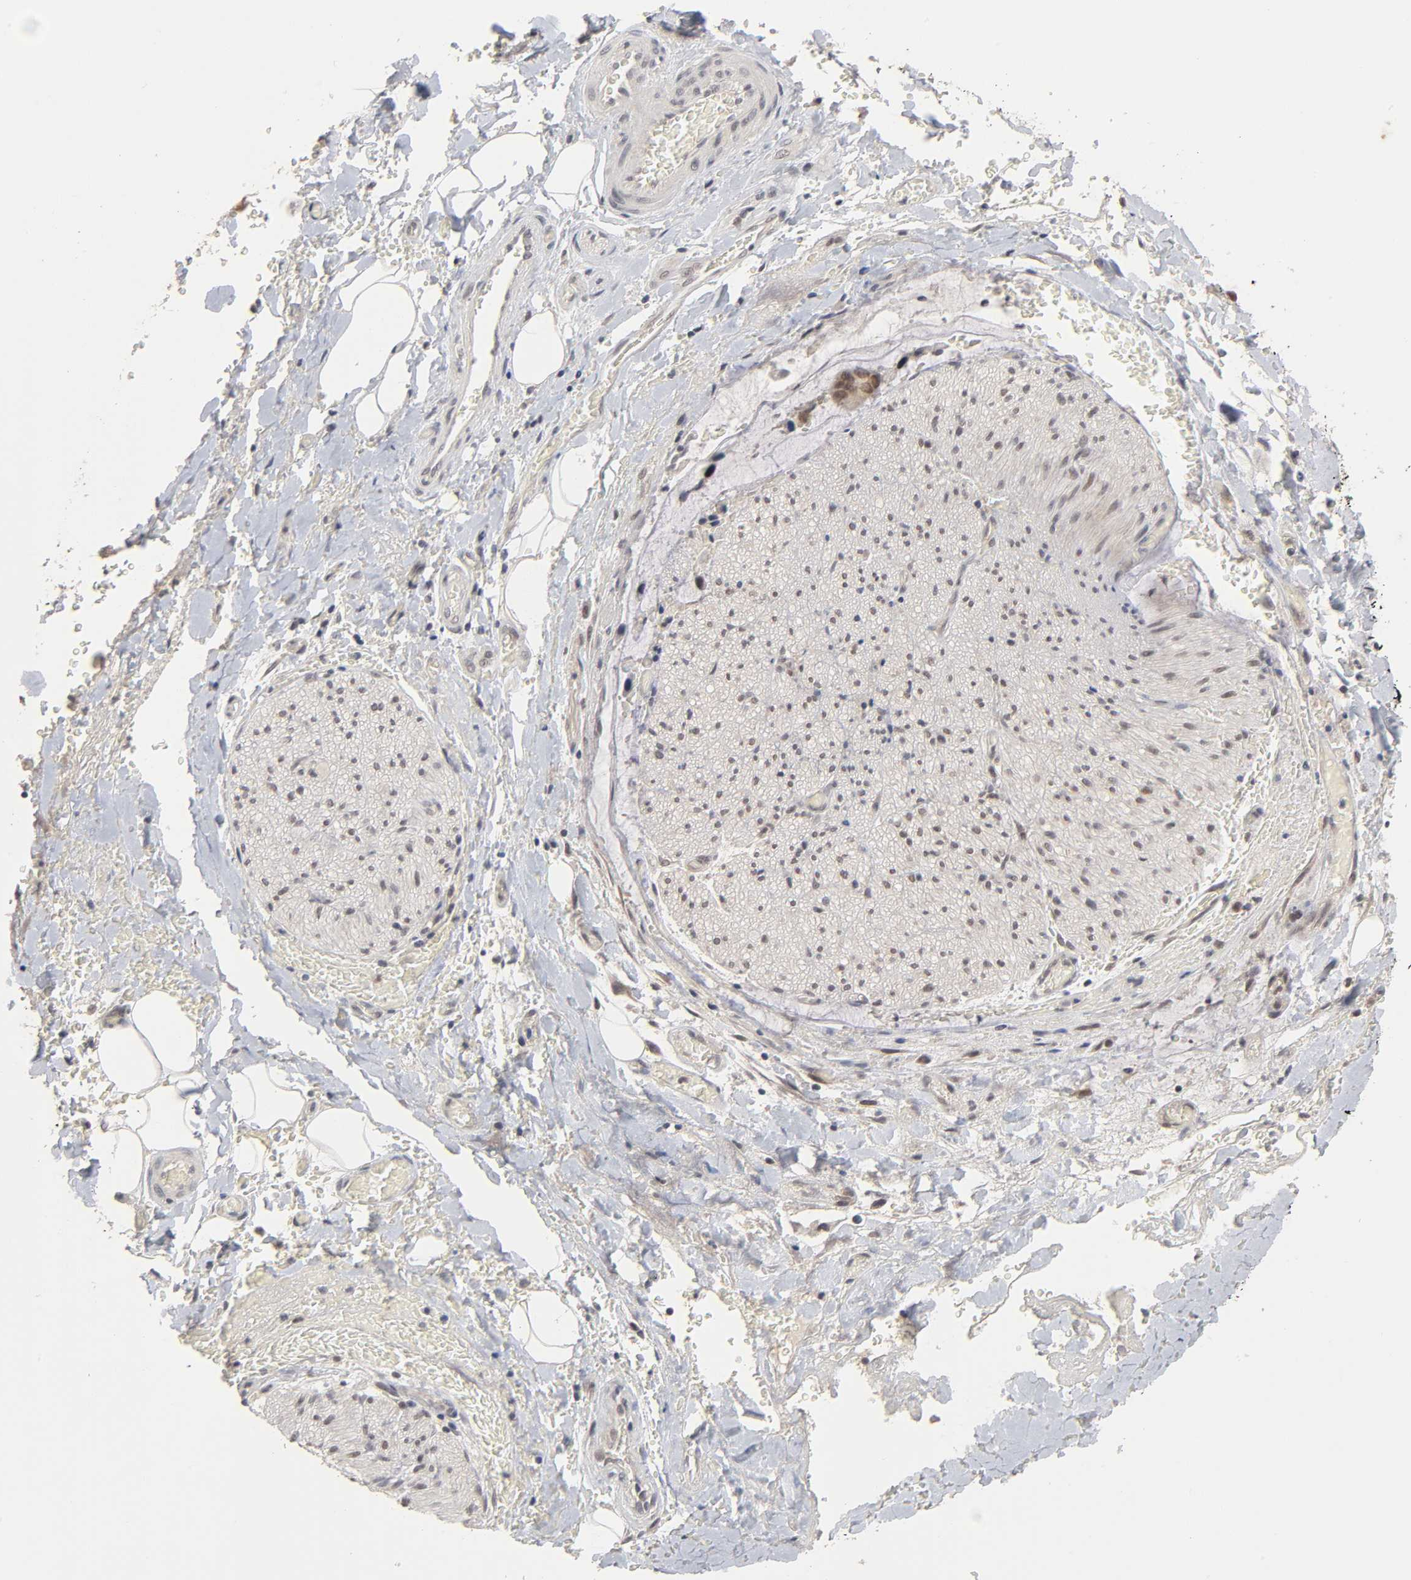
{"staining": {"intensity": "weak", "quantity": ">75%", "location": "nuclear"}, "tissue": "adipose tissue", "cell_type": "Adipocytes", "image_type": "normal", "snomed": [{"axis": "morphology", "description": "Normal tissue, NOS"}, {"axis": "morphology", "description": "Cholangiocarcinoma"}, {"axis": "topography", "description": "Liver"}, {"axis": "topography", "description": "Peripheral nerve tissue"}], "caption": "Brown immunohistochemical staining in benign human adipose tissue displays weak nuclear positivity in about >75% of adipocytes. (DAB (3,3'-diaminobenzidine) IHC with brightfield microscopy, high magnification).", "gene": "EP300", "patient": {"sex": "male", "age": 50}}